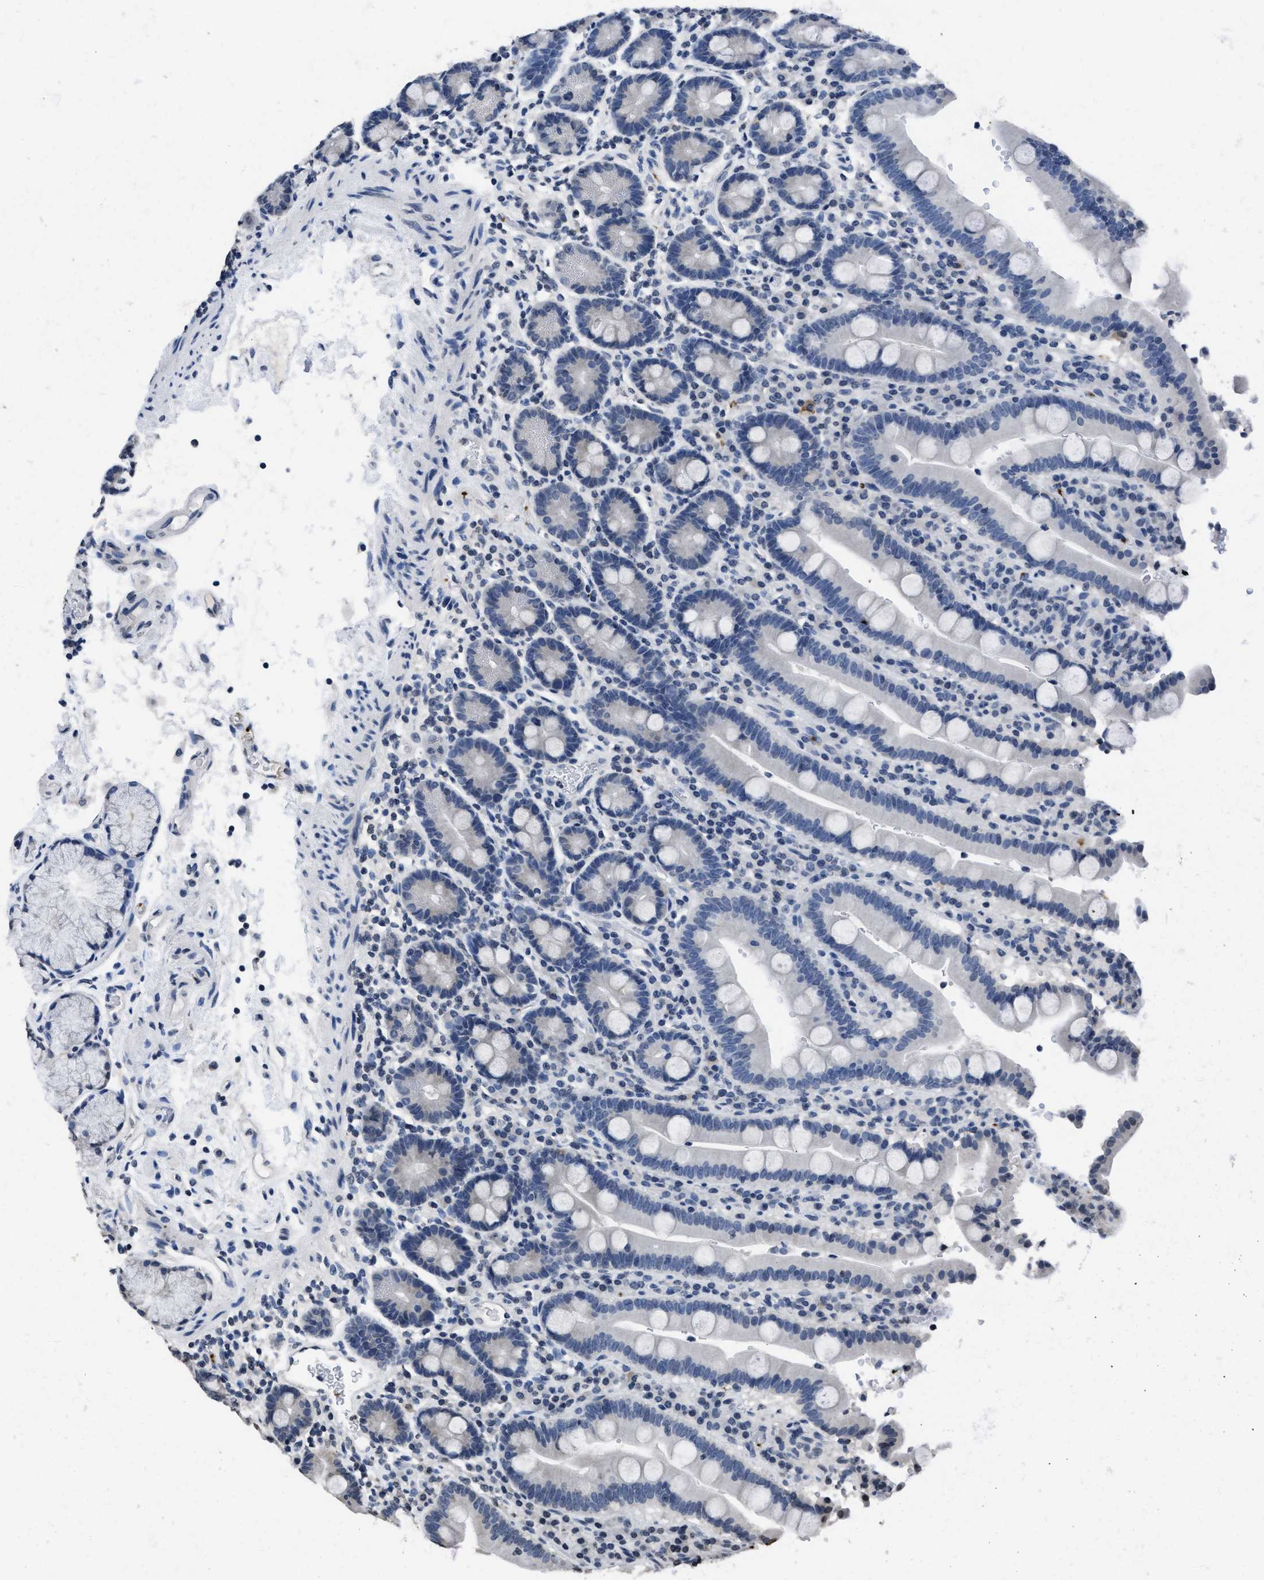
{"staining": {"intensity": "negative", "quantity": "none", "location": "none"}, "tissue": "duodenum", "cell_type": "Glandular cells", "image_type": "normal", "snomed": [{"axis": "morphology", "description": "Normal tissue, NOS"}, {"axis": "topography", "description": "Small intestine, NOS"}], "caption": "Immunohistochemistry image of normal human duodenum stained for a protein (brown), which shows no staining in glandular cells.", "gene": "ITGA2B", "patient": {"sex": "female", "age": 71}}